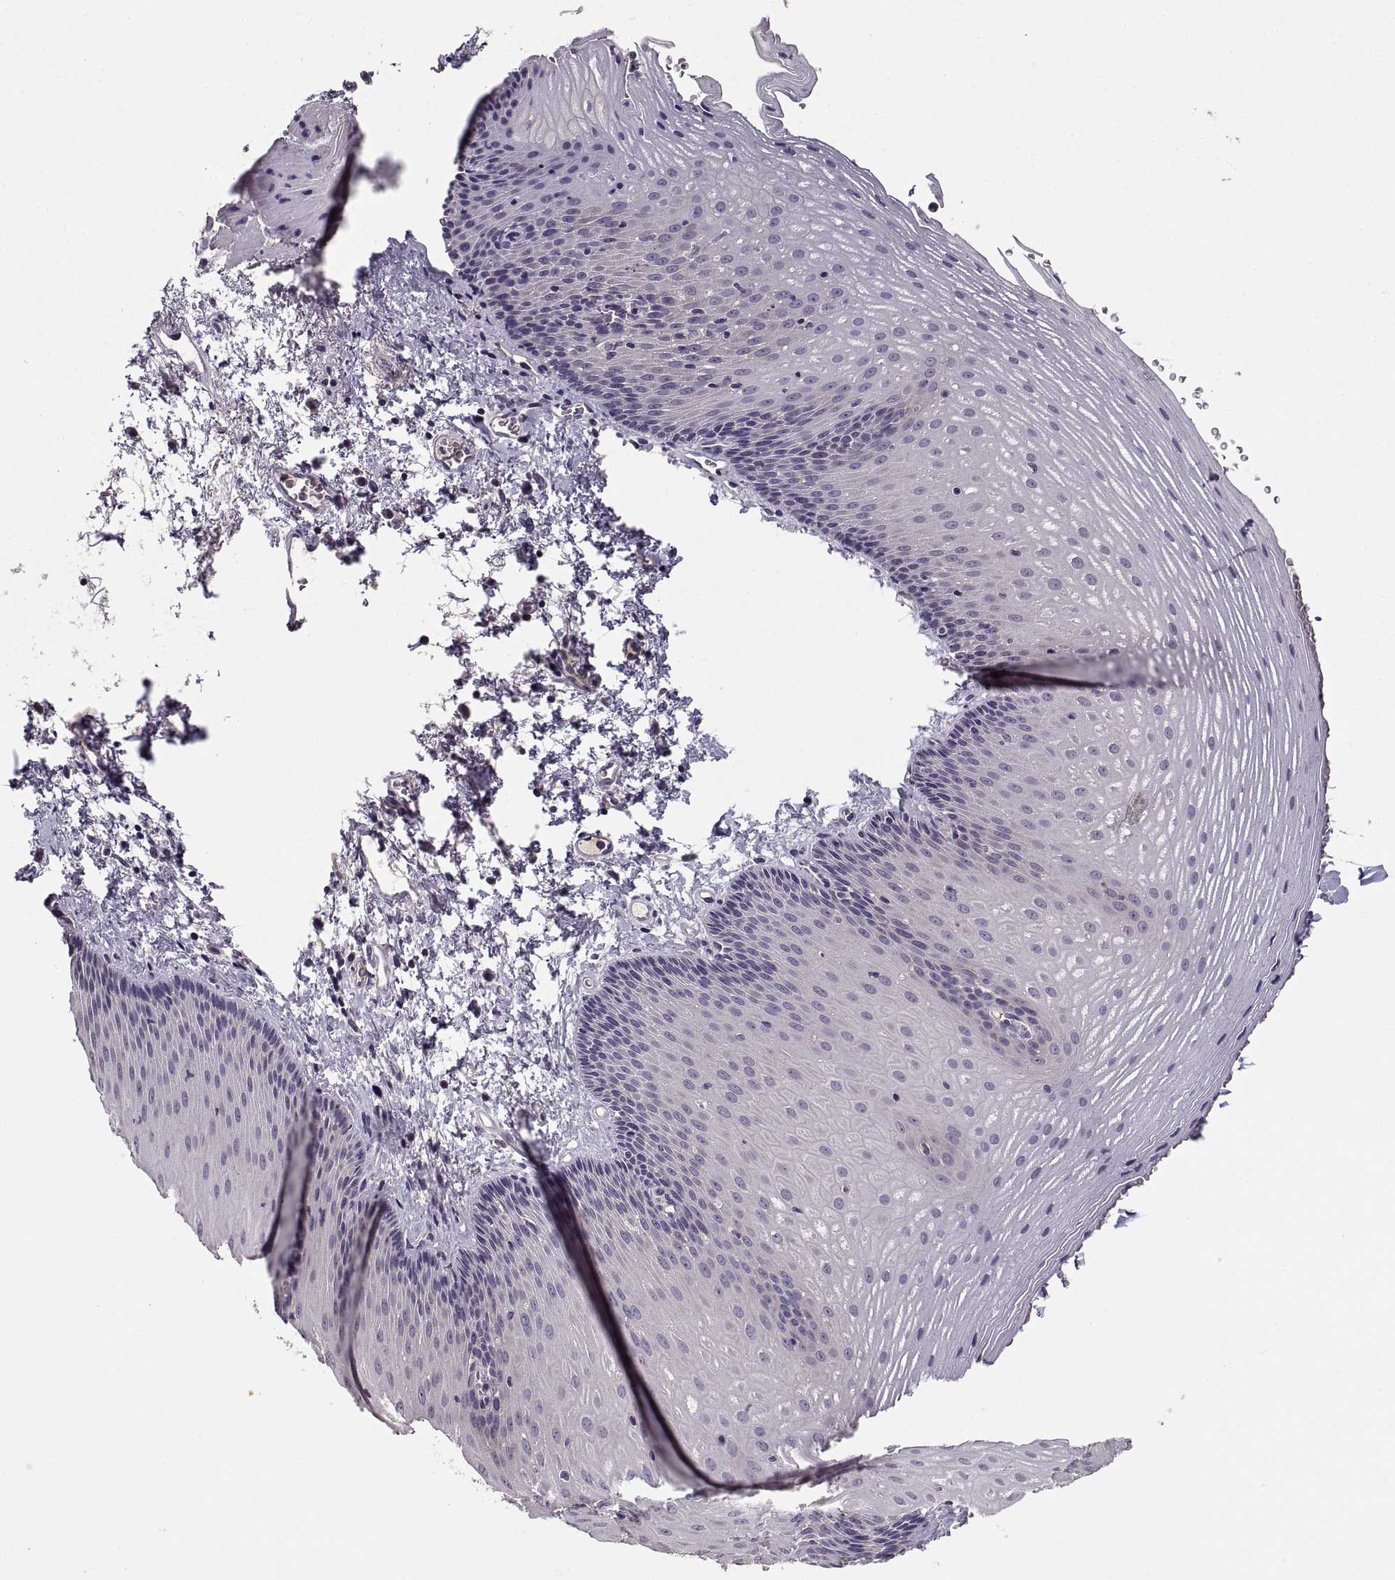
{"staining": {"intensity": "negative", "quantity": "none", "location": "none"}, "tissue": "esophagus", "cell_type": "Squamous epithelial cells", "image_type": "normal", "snomed": [{"axis": "morphology", "description": "Normal tissue, NOS"}, {"axis": "topography", "description": "Esophagus"}], "caption": "Esophagus was stained to show a protein in brown. There is no significant staining in squamous epithelial cells. (DAB (3,3'-diaminobenzidine) immunohistochemistry, high magnification).", "gene": "NMNAT2", "patient": {"sex": "male", "age": 76}}